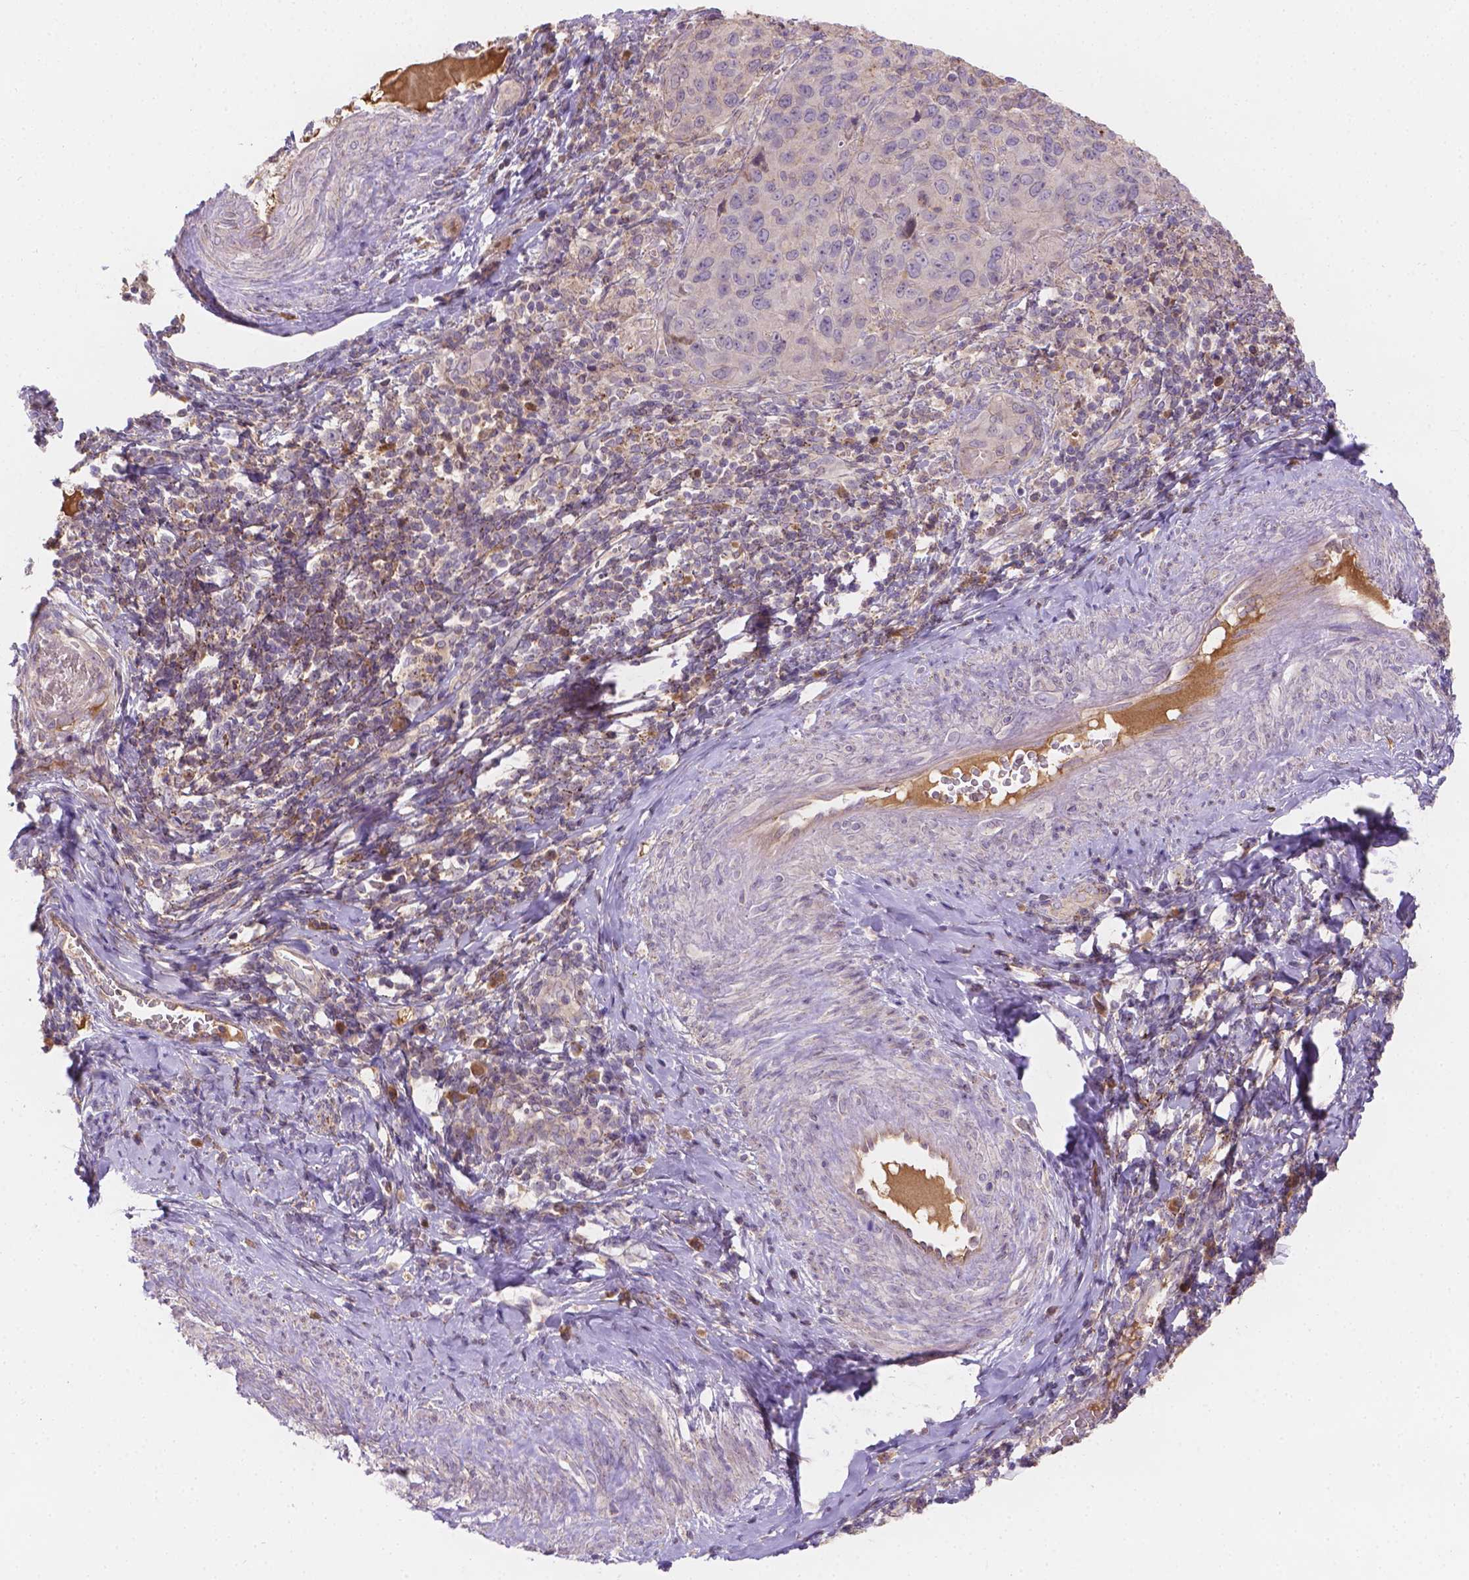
{"staining": {"intensity": "moderate", "quantity": "<25%", "location": "cytoplasmic/membranous"}, "tissue": "cervical cancer", "cell_type": "Tumor cells", "image_type": "cancer", "snomed": [{"axis": "morphology", "description": "Normal tissue, NOS"}, {"axis": "morphology", "description": "Squamous cell carcinoma, NOS"}, {"axis": "topography", "description": "Cervix"}], "caption": "DAB (3,3'-diaminobenzidine) immunohistochemical staining of cervical squamous cell carcinoma displays moderate cytoplasmic/membranous protein staining in about <25% of tumor cells.", "gene": "CDK10", "patient": {"sex": "female", "age": 51}}